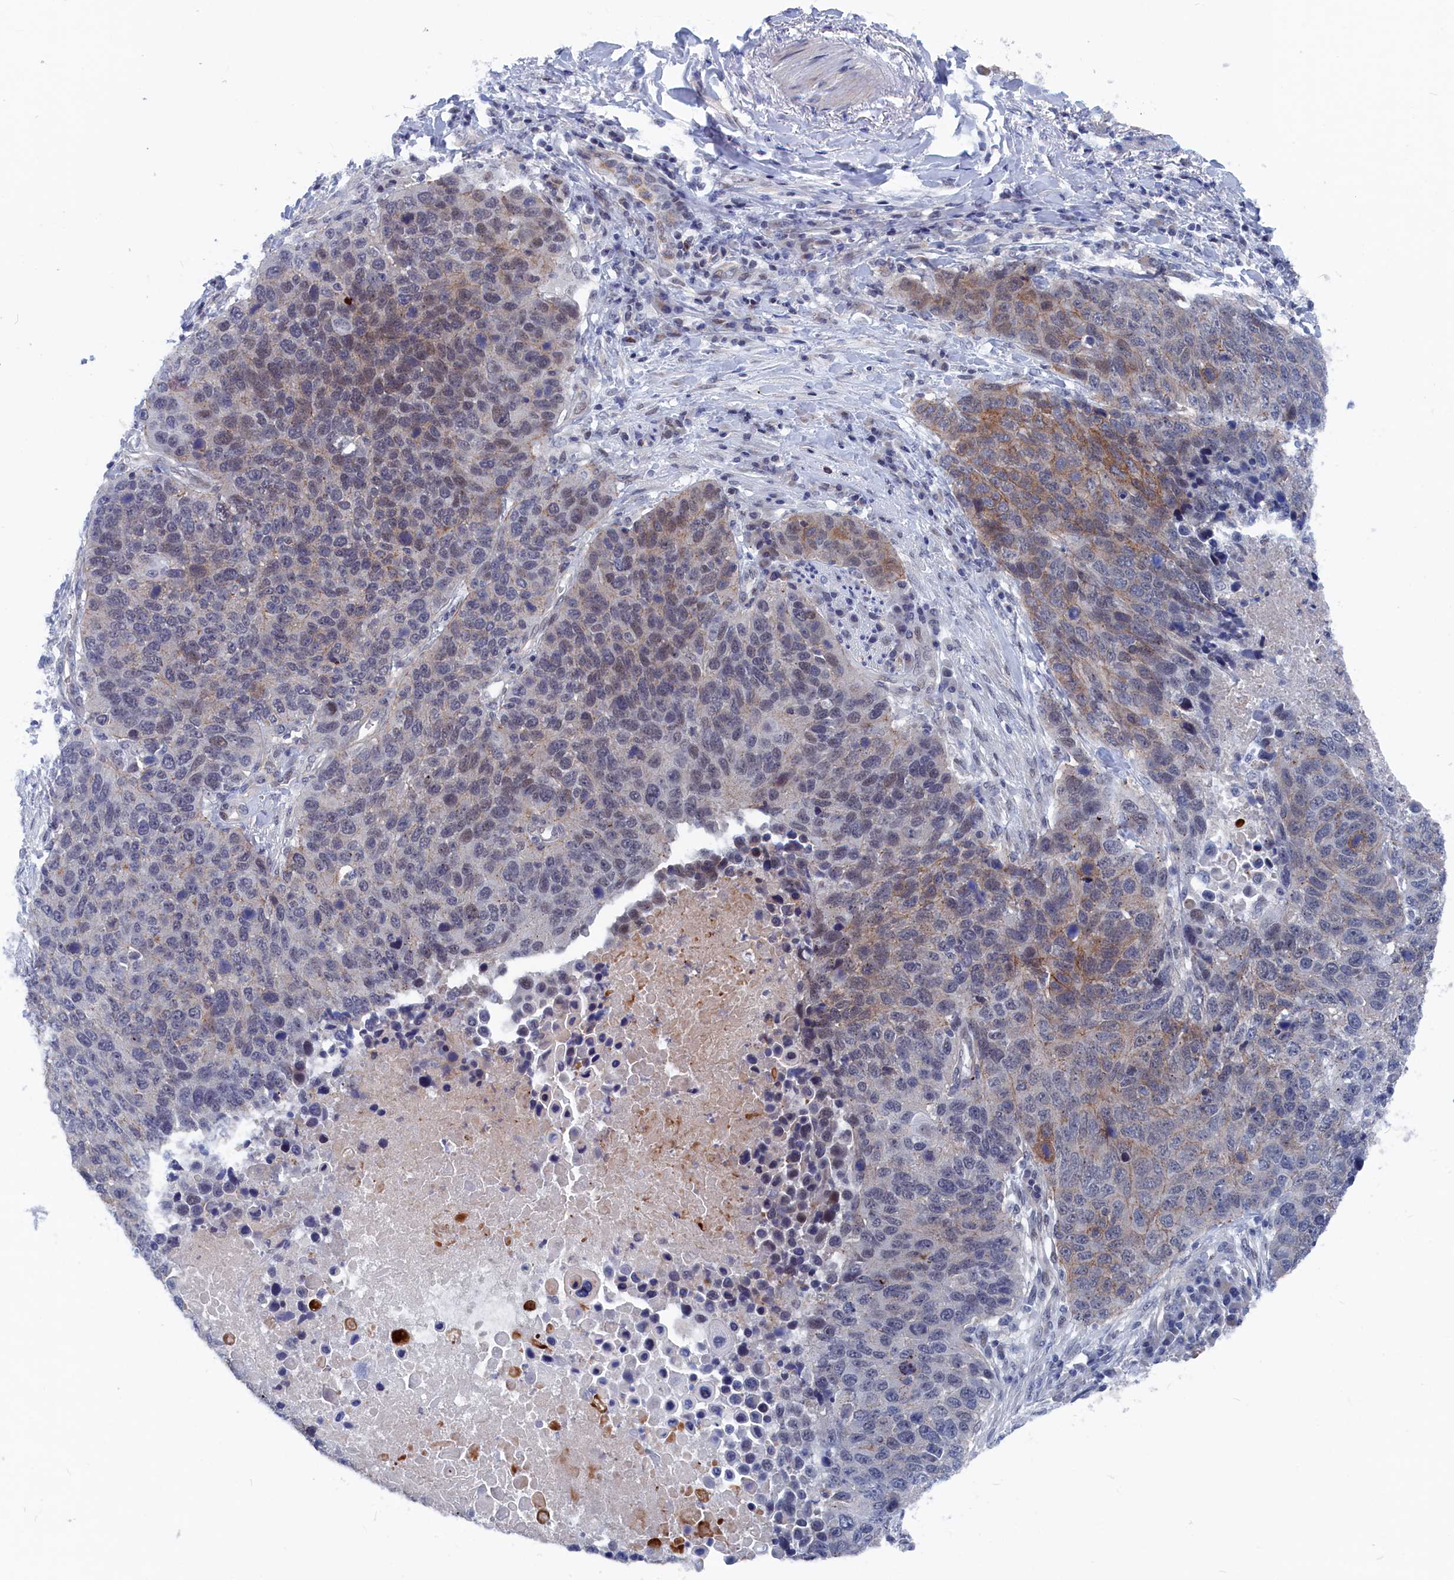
{"staining": {"intensity": "moderate", "quantity": "<25%", "location": "cytoplasmic/membranous"}, "tissue": "lung cancer", "cell_type": "Tumor cells", "image_type": "cancer", "snomed": [{"axis": "morphology", "description": "Normal tissue, NOS"}, {"axis": "morphology", "description": "Squamous cell carcinoma, NOS"}, {"axis": "topography", "description": "Lymph node"}, {"axis": "topography", "description": "Lung"}], "caption": "DAB immunohistochemical staining of human lung cancer (squamous cell carcinoma) shows moderate cytoplasmic/membranous protein expression in about <25% of tumor cells. The staining was performed using DAB (3,3'-diaminobenzidine), with brown indicating positive protein expression. Nuclei are stained blue with hematoxylin.", "gene": "MARCHF3", "patient": {"sex": "male", "age": 66}}